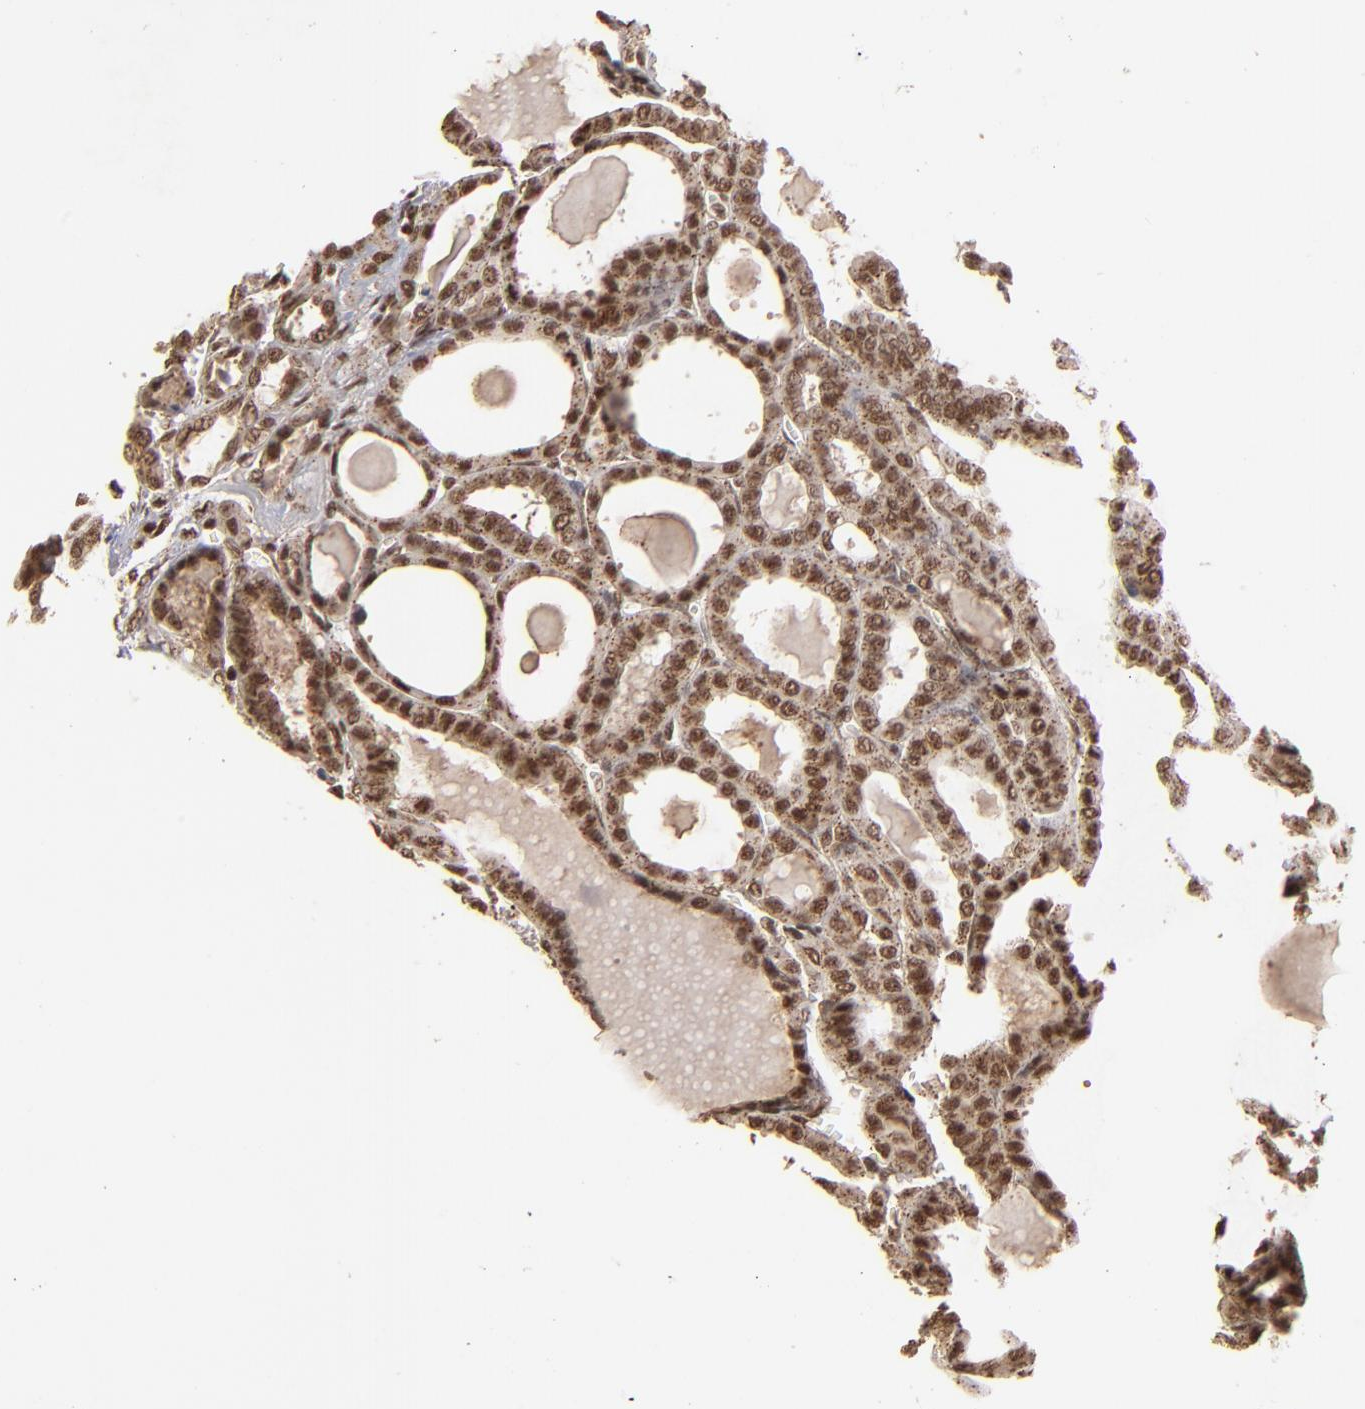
{"staining": {"intensity": "moderate", "quantity": ">75%", "location": "cytoplasmic/membranous,nuclear"}, "tissue": "thyroid cancer", "cell_type": "Tumor cells", "image_type": "cancer", "snomed": [{"axis": "morphology", "description": "Carcinoma, NOS"}, {"axis": "topography", "description": "Thyroid gland"}], "caption": "A brown stain labels moderate cytoplasmic/membranous and nuclear expression of a protein in thyroid cancer tumor cells.", "gene": "SNW1", "patient": {"sex": "female", "age": 91}}